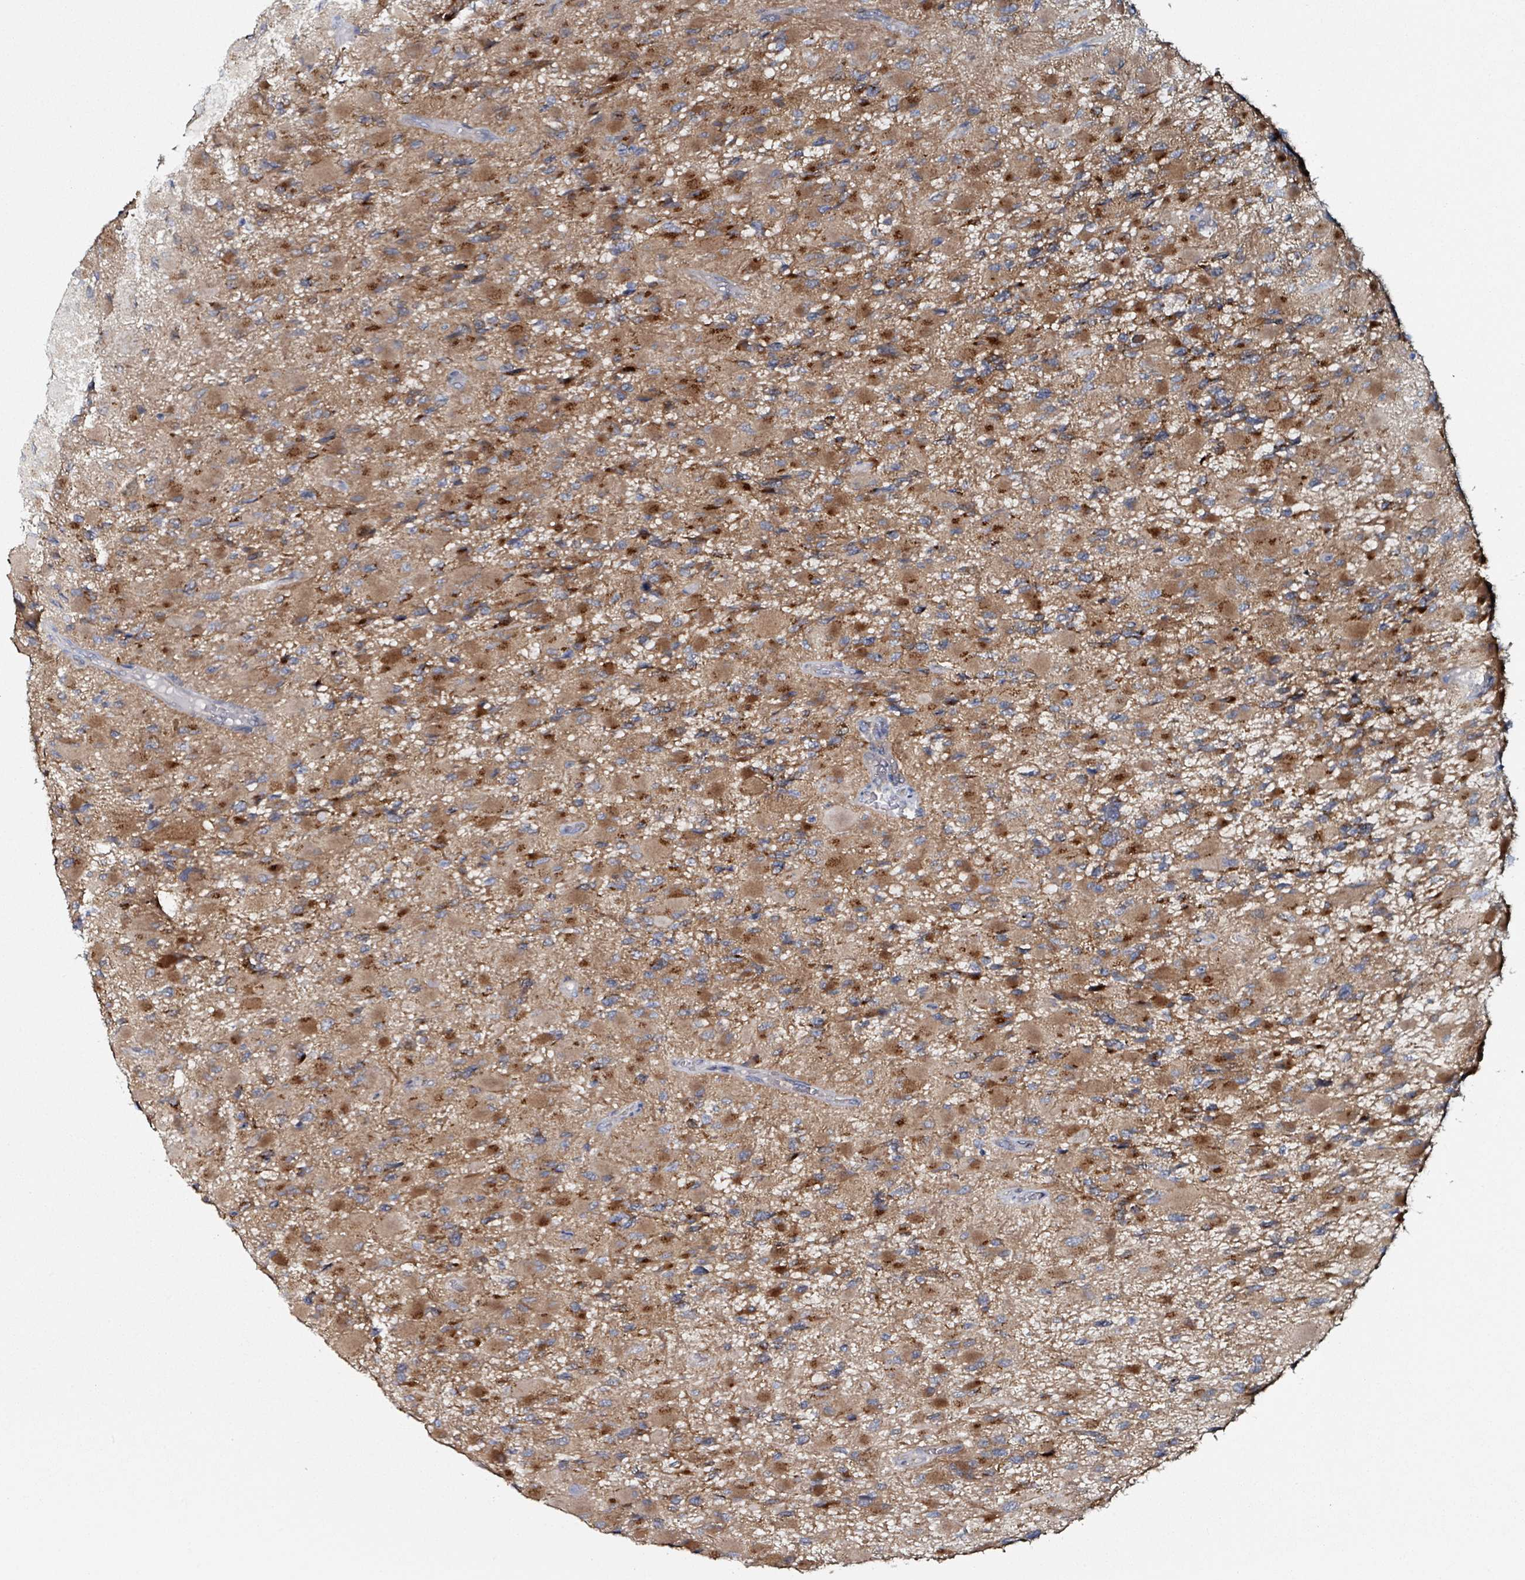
{"staining": {"intensity": "strong", "quantity": "25%-75%", "location": "cytoplasmic/membranous"}, "tissue": "glioma", "cell_type": "Tumor cells", "image_type": "cancer", "snomed": [{"axis": "morphology", "description": "Glioma, malignant, High grade"}, {"axis": "topography", "description": "Cerebral cortex"}], "caption": "Glioma stained with a protein marker demonstrates strong staining in tumor cells.", "gene": "B3GAT3", "patient": {"sex": "female", "age": 36}}